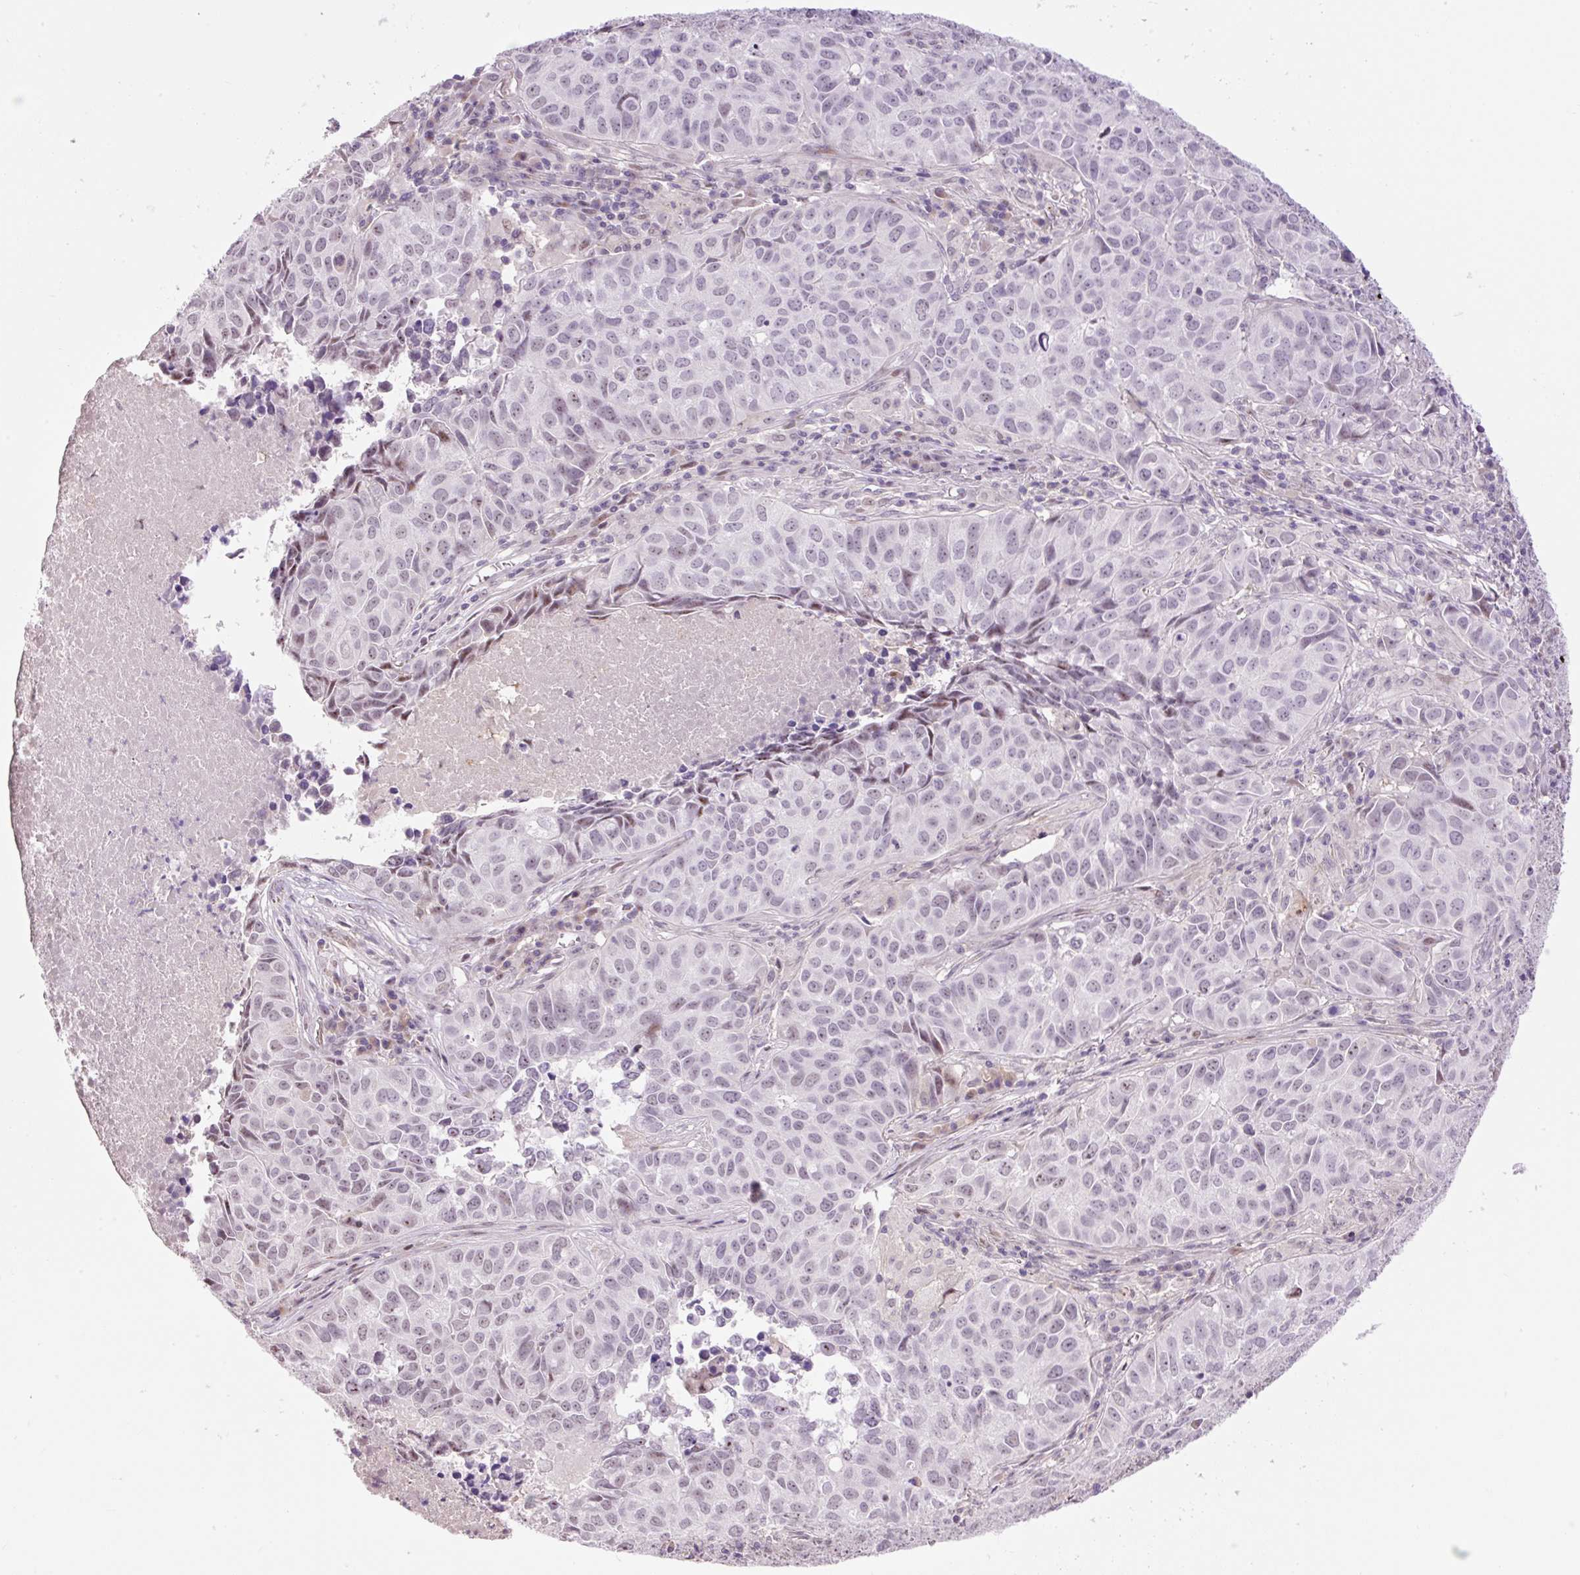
{"staining": {"intensity": "negative", "quantity": "none", "location": "none"}, "tissue": "lung cancer", "cell_type": "Tumor cells", "image_type": "cancer", "snomed": [{"axis": "morphology", "description": "Adenocarcinoma, NOS"}, {"axis": "topography", "description": "Lung"}], "caption": "Immunohistochemistry (IHC) of human lung cancer (adenocarcinoma) reveals no positivity in tumor cells. (IHC, brightfield microscopy, high magnification).", "gene": "HNF1A", "patient": {"sex": "female", "age": 50}}